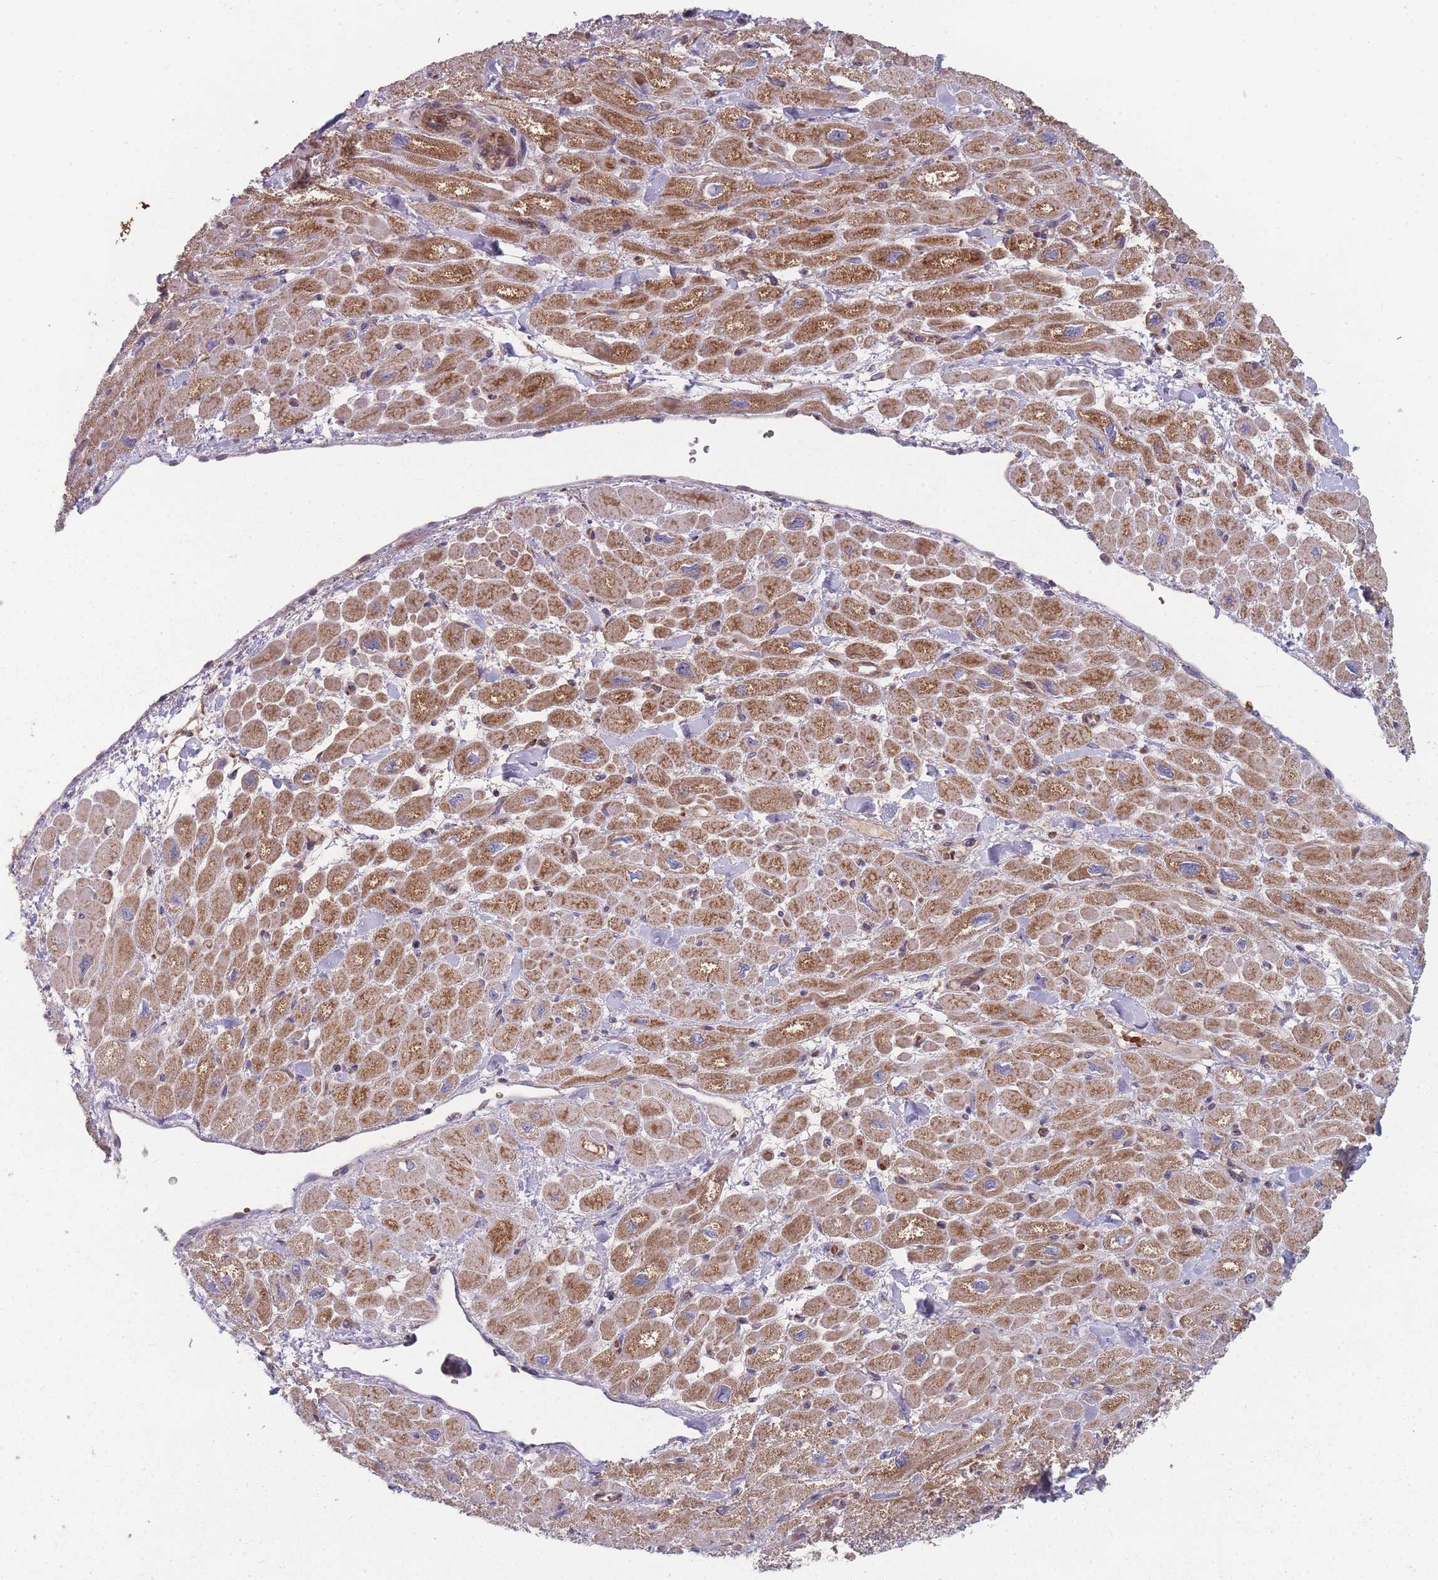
{"staining": {"intensity": "moderate", "quantity": ">75%", "location": "cytoplasmic/membranous"}, "tissue": "heart muscle", "cell_type": "Cardiomyocytes", "image_type": "normal", "snomed": [{"axis": "morphology", "description": "Normal tissue, NOS"}, {"axis": "topography", "description": "Heart"}], "caption": "High-power microscopy captured an immunohistochemistry (IHC) image of unremarkable heart muscle, revealing moderate cytoplasmic/membranous expression in about >75% of cardiomyocytes.", "gene": "SLC35B4", "patient": {"sex": "male", "age": 65}}